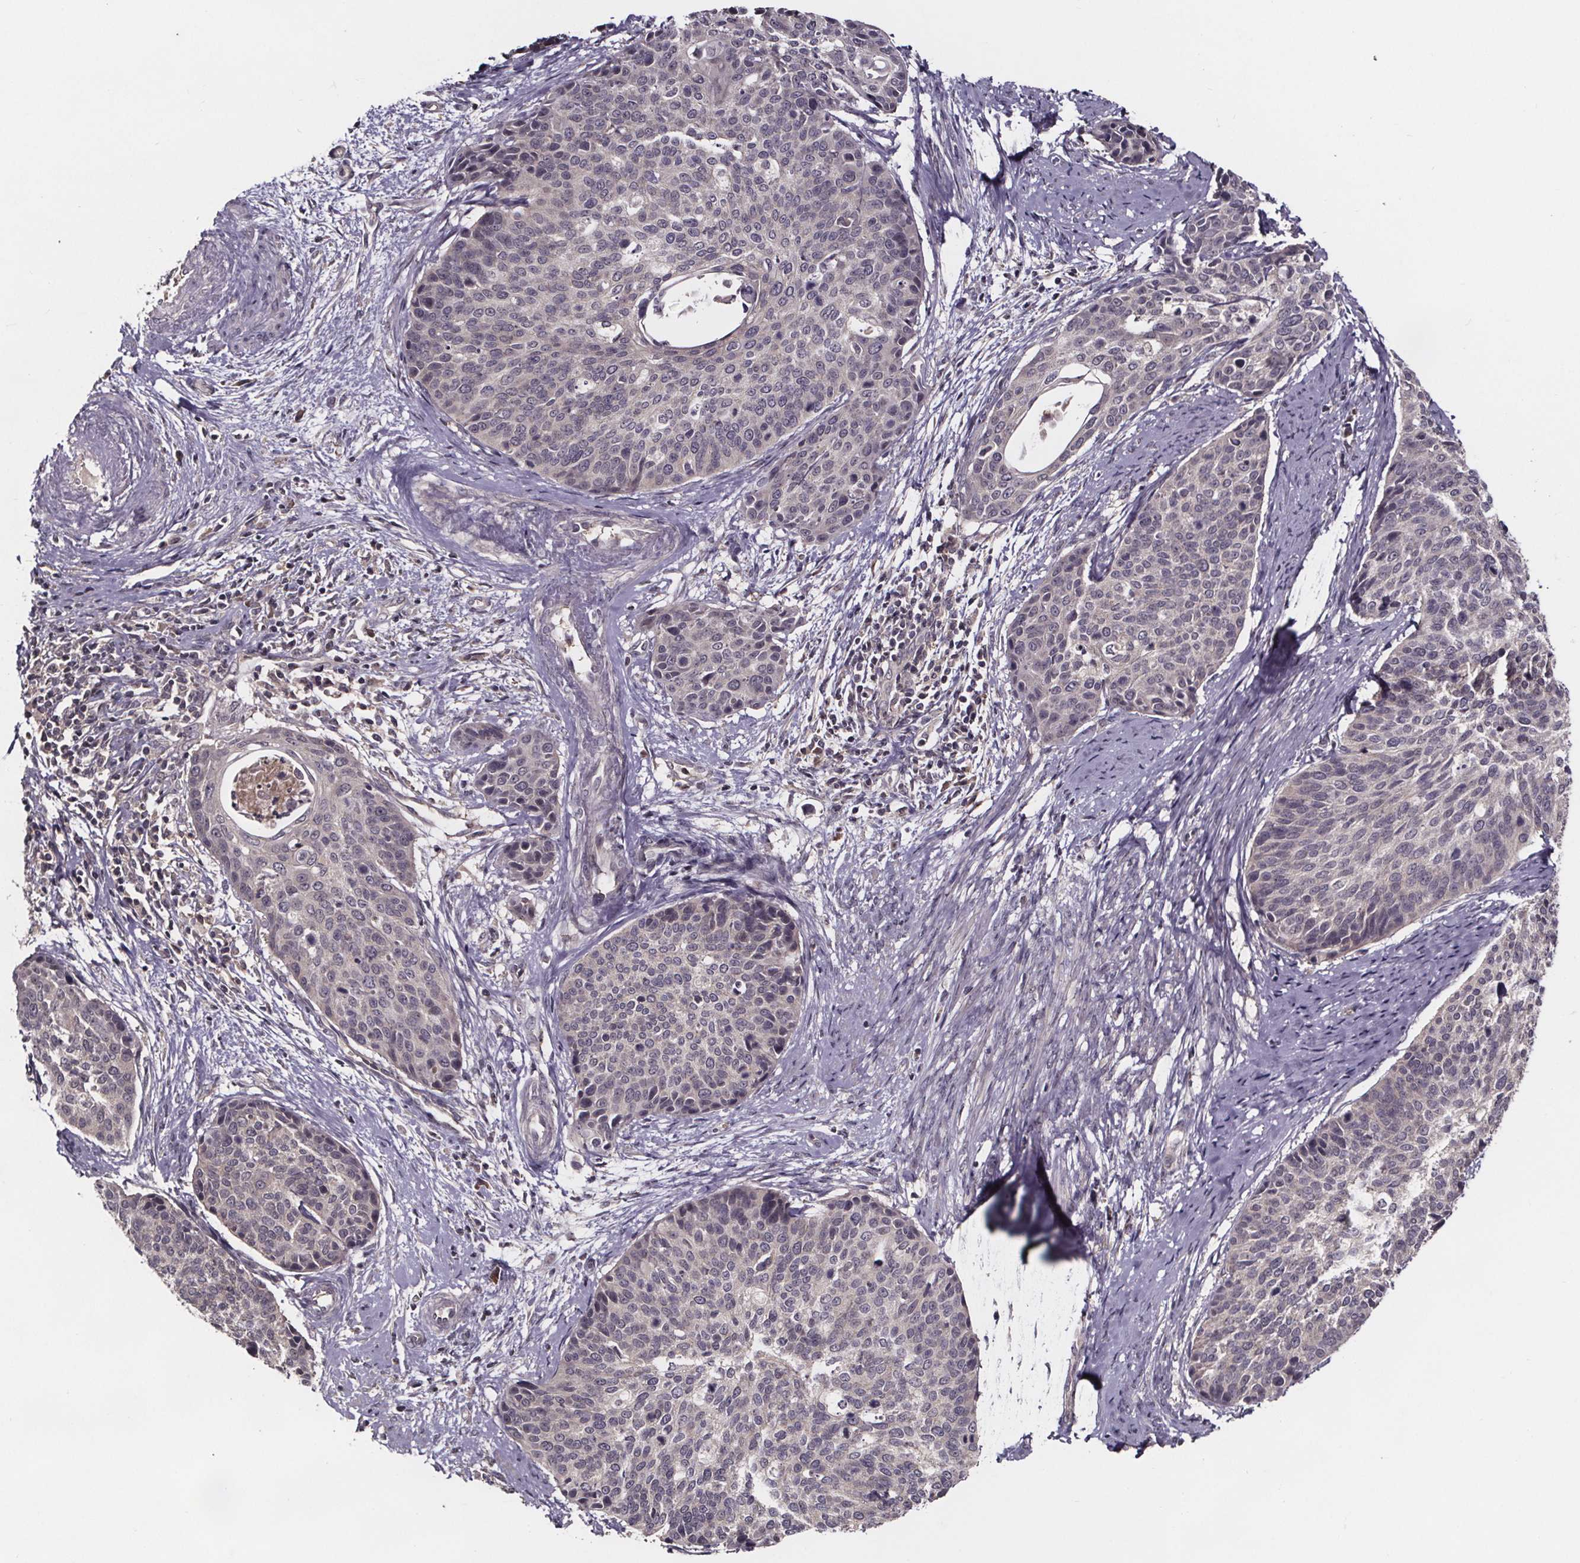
{"staining": {"intensity": "negative", "quantity": "none", "location": "none"}, "tissue": "cervical cancer", "cell_type": "Tumor cells", "image_type": "cancer", "snomed": [{"axis": "morphology", "description": "Squamous cell carcinoma, NOS"}, {"axis": "topography", "description": "Cervix"}], "caption": "Immunohistochemical staining of squamous cell carcinoma (cervical) exhibits no significant expression in tumor cells.", "gene": "SMIM1", "patient": {"sex": "female", "age": 69}}